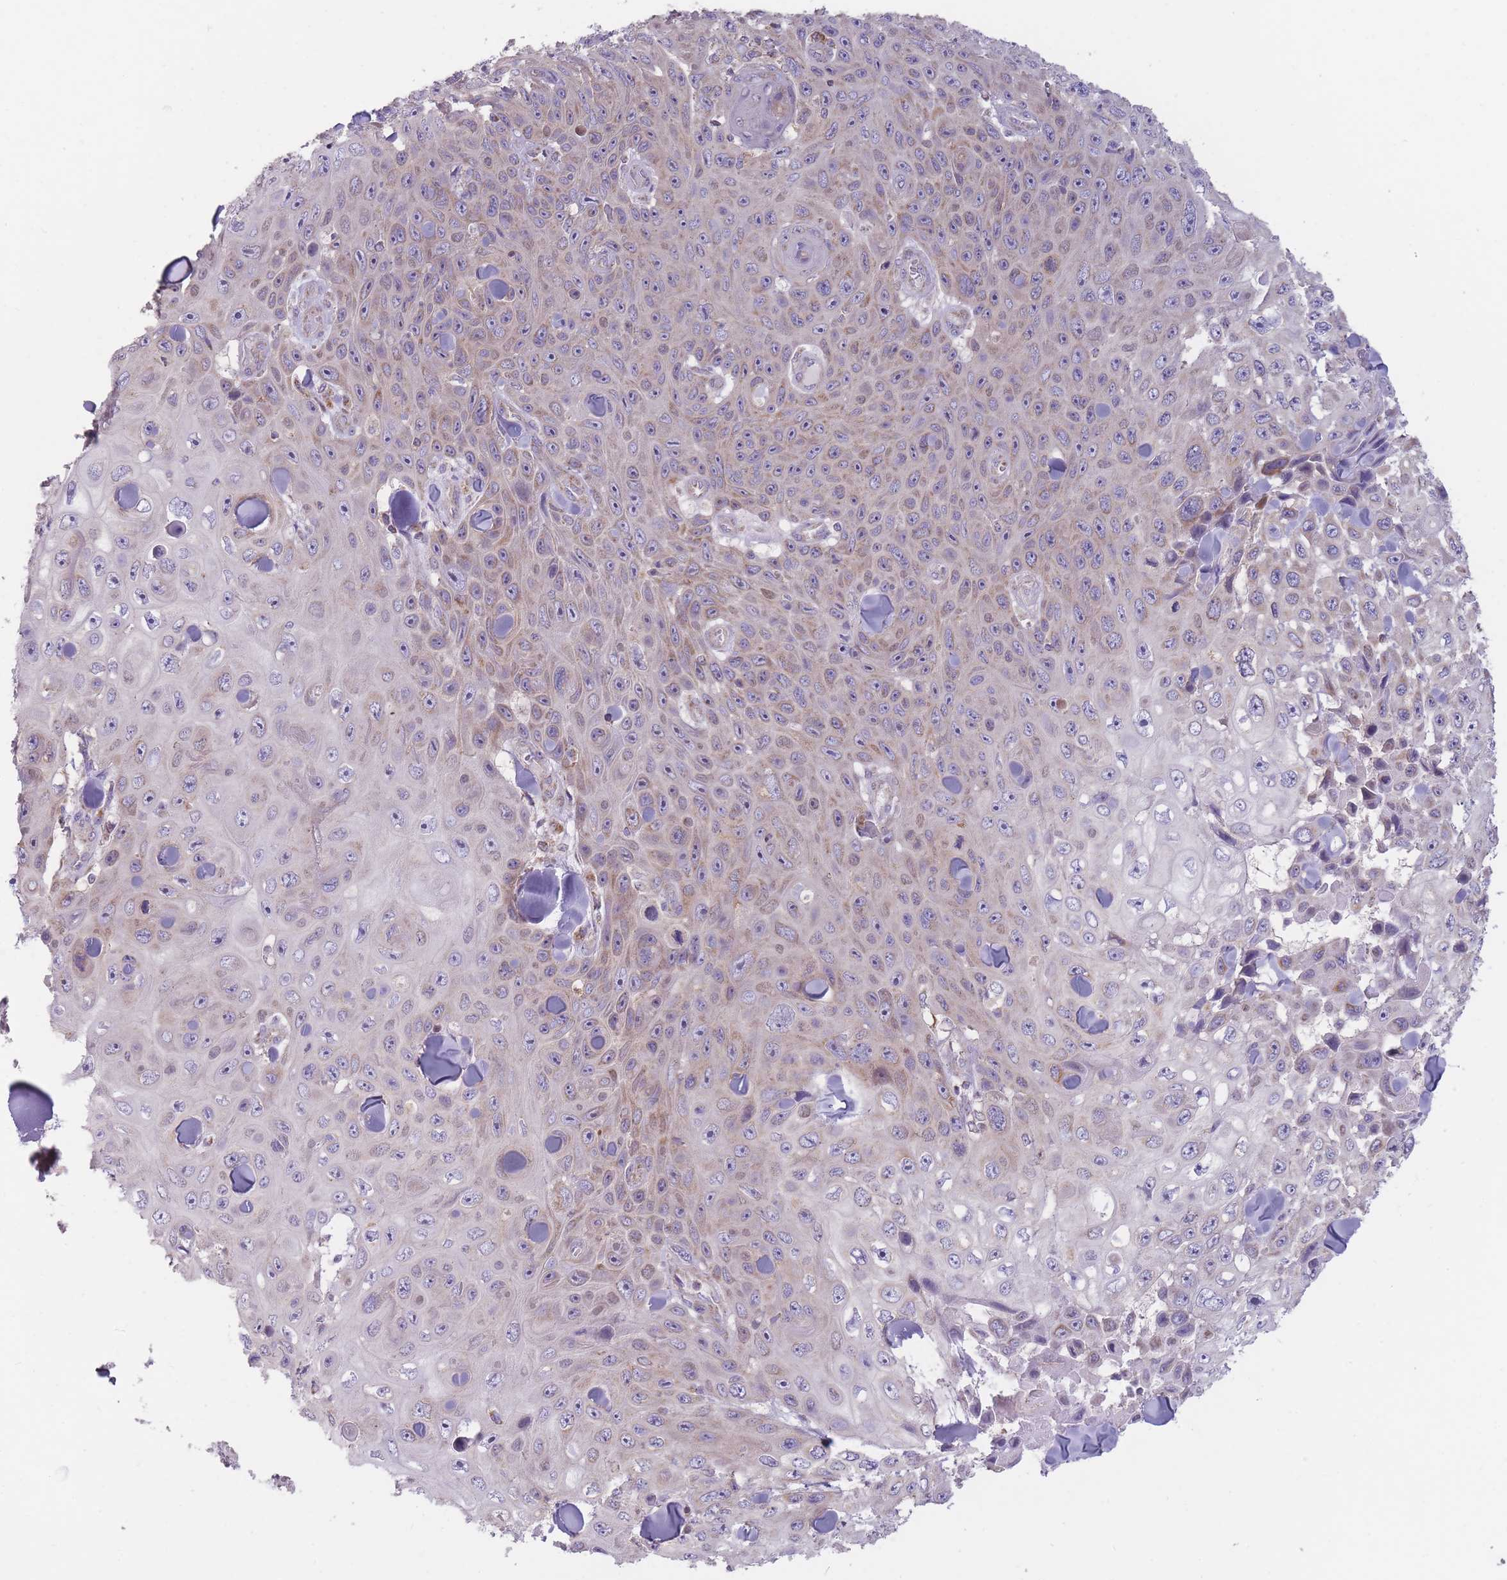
{"staining": {"intensity": "weak", "quantity": "<25%", "location": "cytoplasmic/membranous"}, "tissue": "skin cancer", "cell_type": "Tumor cells", "image_type": "cancer", "snomed": [{"axis": "morphology", "description": "Squamous cell carcinoma, NOS"}, {"axis": "topography", "description": "Skin"}], "caption": "Human skin squamous cell carcinoma stained for a protein using immunohistochemistry demonstrates no expression in tumor cells.", "gene": "NDUFA9", "patient": {"sex": "male", "age": 82}}